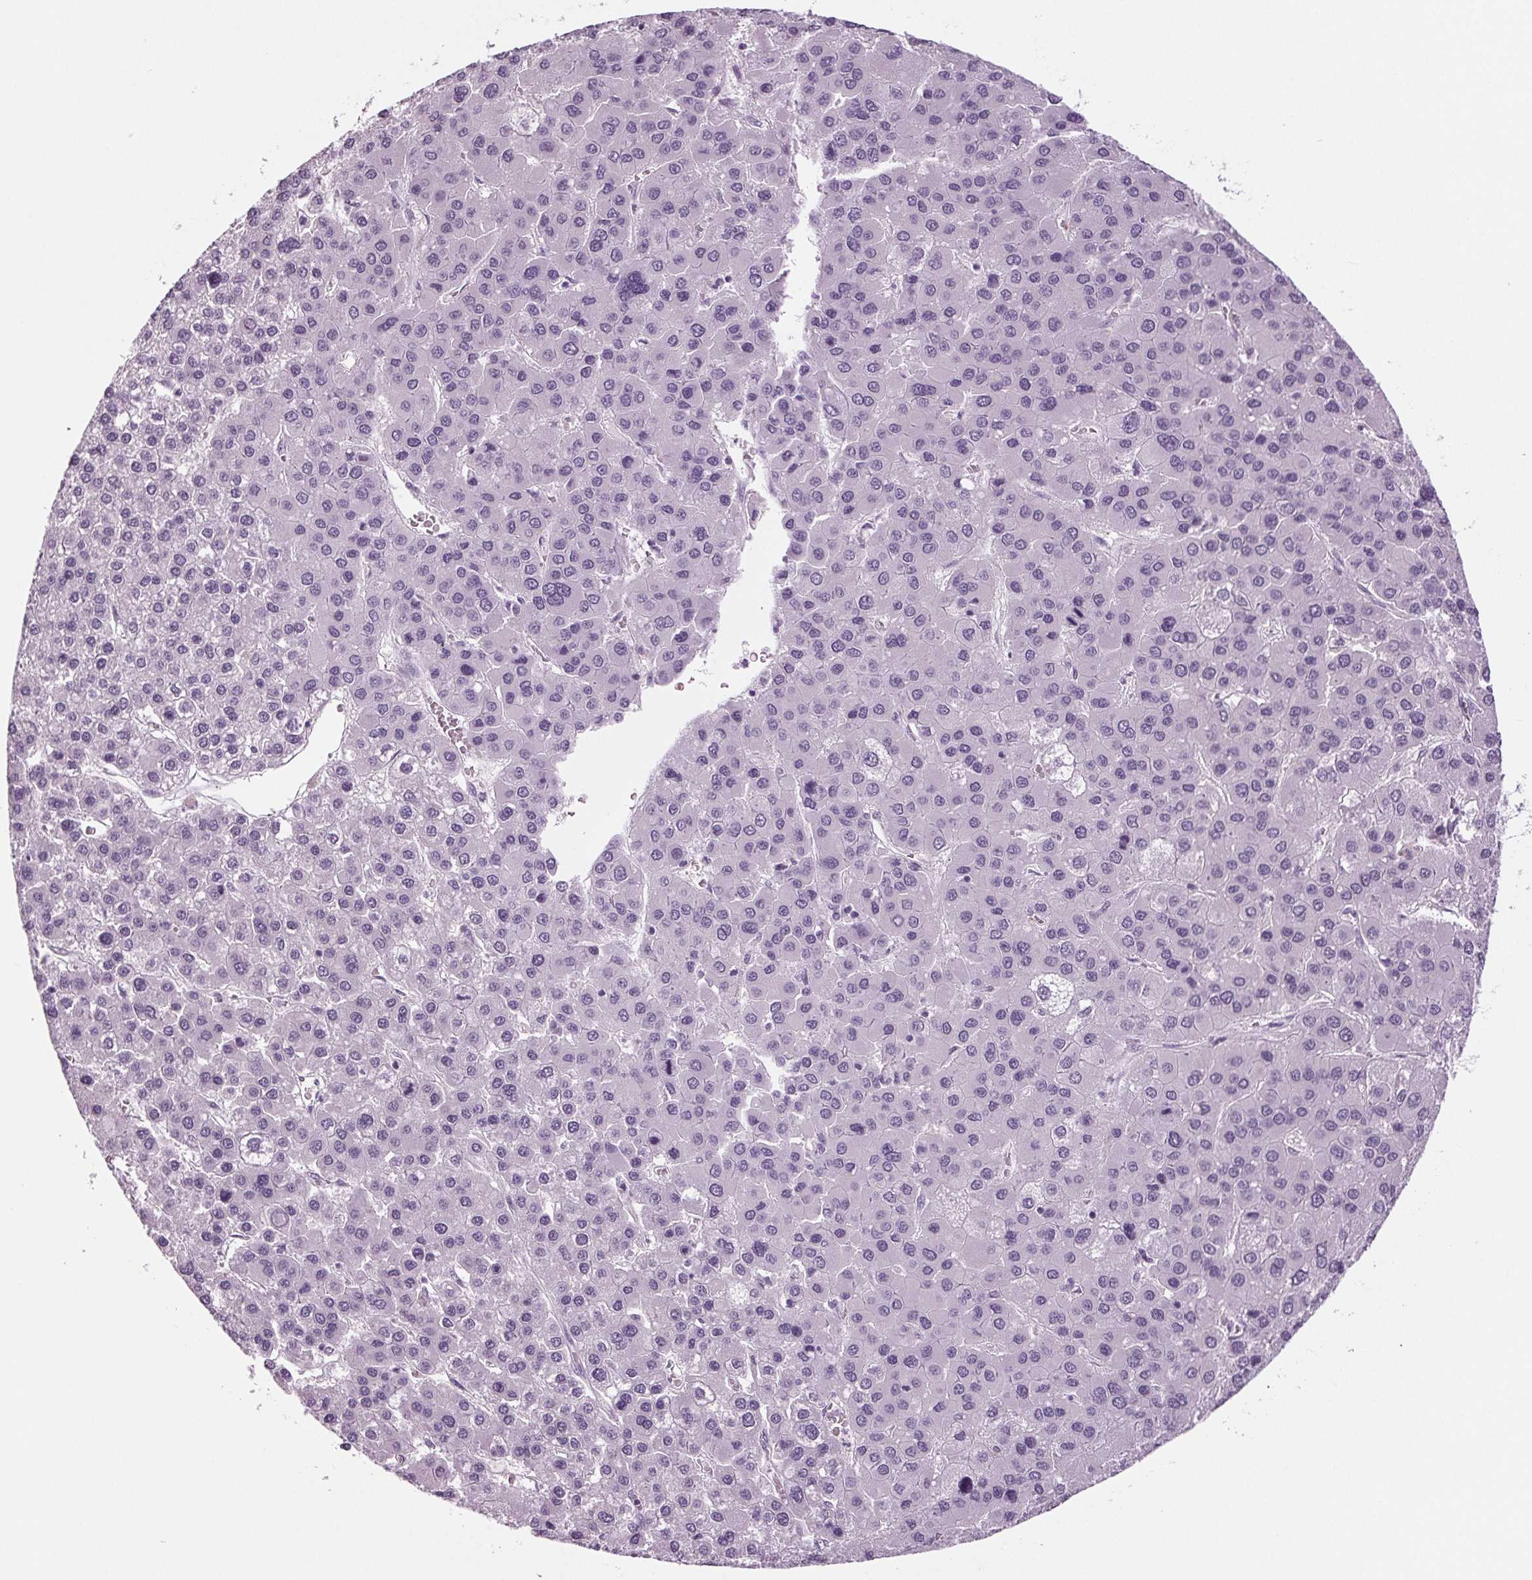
{"staining": {"intensity": "negative", "quantity": "none", "location": "none"}, "tissue": "liver cancer", "cell_type": "Tumor cells", "image_type": "cancer", "snomed": [{"axis": "morphology", "description": "Carcinoma, Hepatocellular, NOS"}, {"axis": "topography", "description": "Liver"}], "caption": "High magnification brightfield microscopy of liver cancer stained with DAB (brown) and counterstained with hematoxylin (blue): tumor cells show no significant expression. The staining was performed using DAB to visualize the protein expression in brown, while the nuclei were stained in blue with hematoxylin (Magnification: 20x).", "gene": "BHLHE22", "patient": {"sex": "female", "age": 41}}